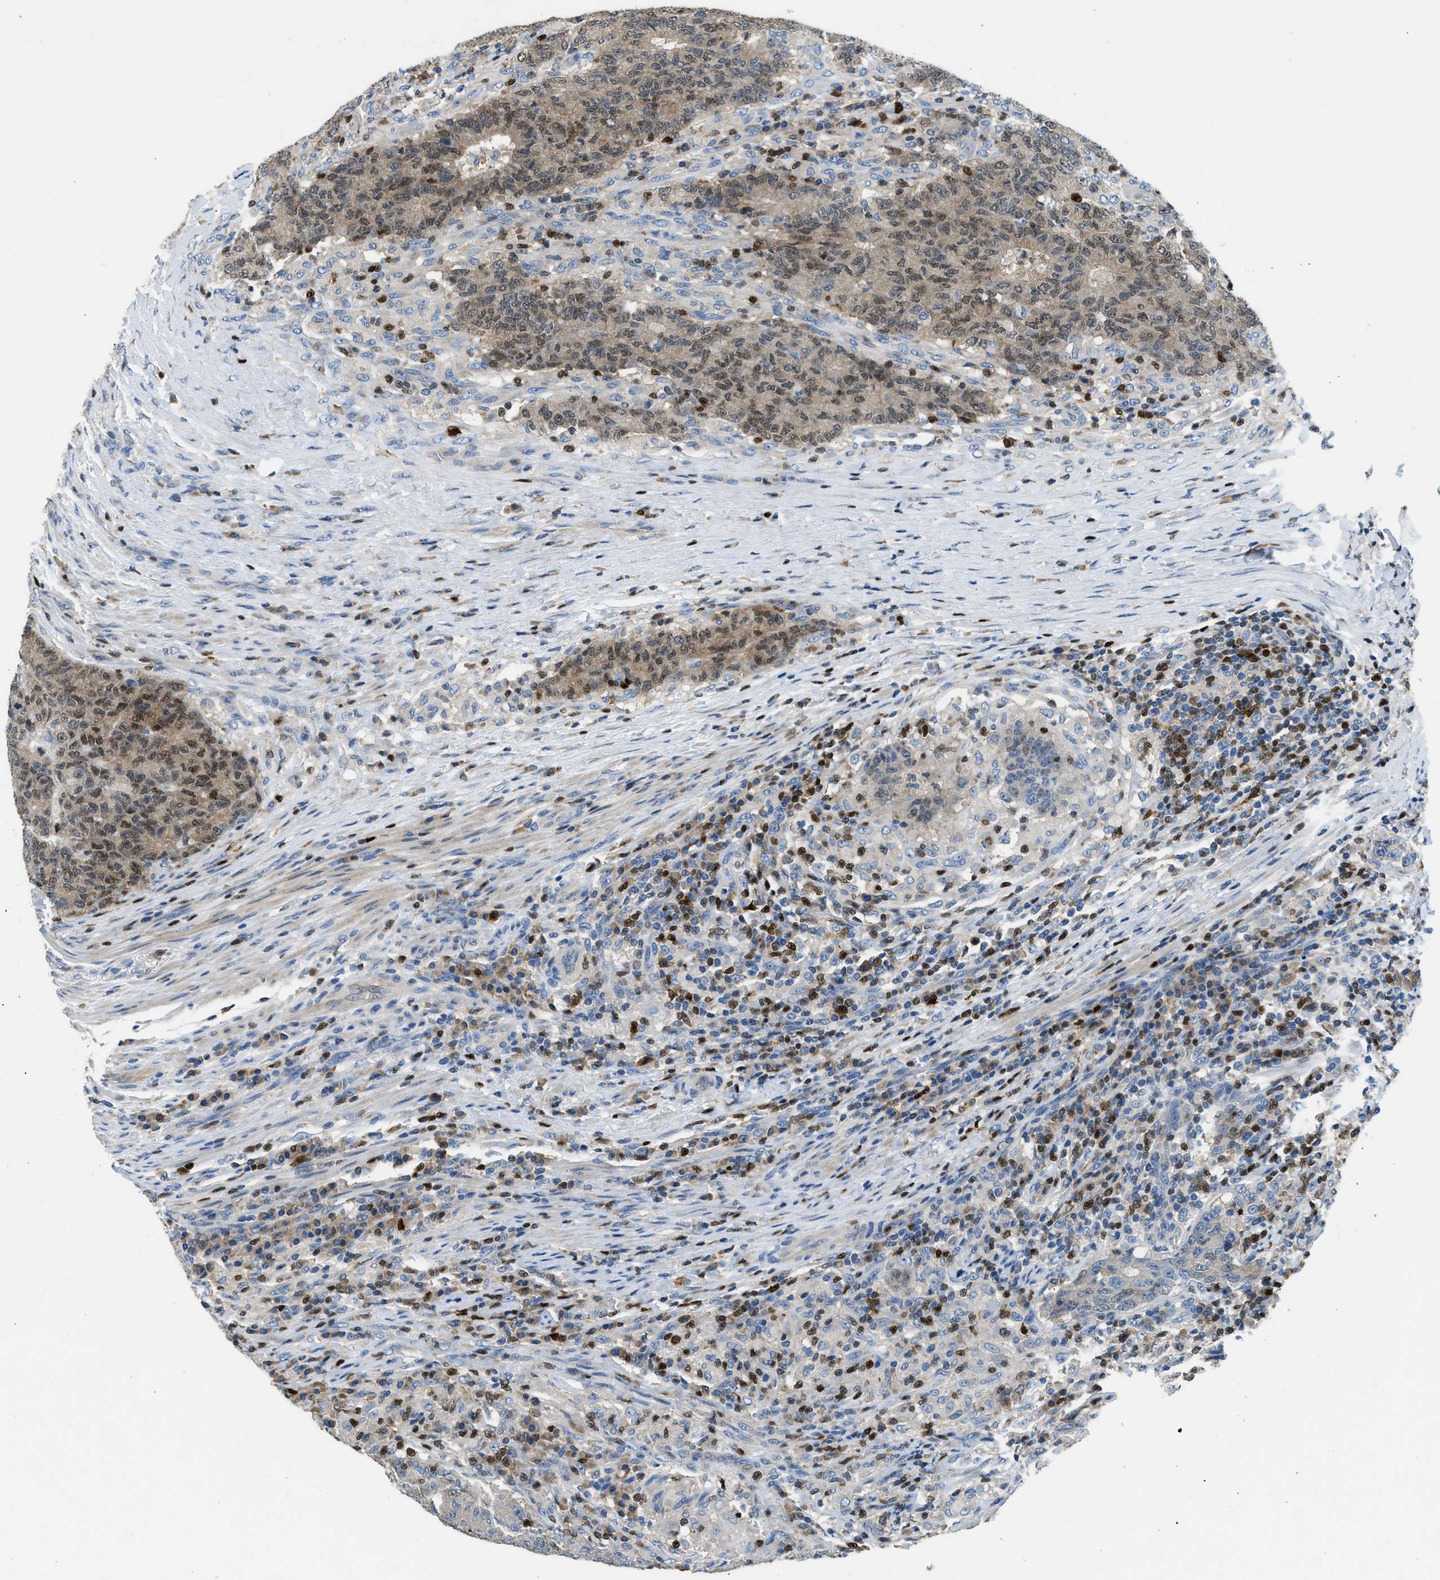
{"staining": {"intensity": "moderate", "quantity": "25%-75%", "location": "cytoplasmic/membranous,nuclear"}, "tissue": "colorectal cancer", "cell_type": "Tumor cells", "image_type": "cancer", "snomed": [{"axis": "morphology", "description": "Normal tissue, NOS"}, {"axis": "morphology", "description": "Adenocarcinoma, NOS"}, {"axis": "topography", "description": "Colon"}], "caption": "This micrograph shows immunohistochemistry (IHC) staining of human adenocarcinoma (colorectal), with medium moderate cytoplasmic/membranous and nuclear positivity in approximately 25%-75% of tumor cells.", "gene": "TOX", "patient": {"sex": "female", "age": 75}}